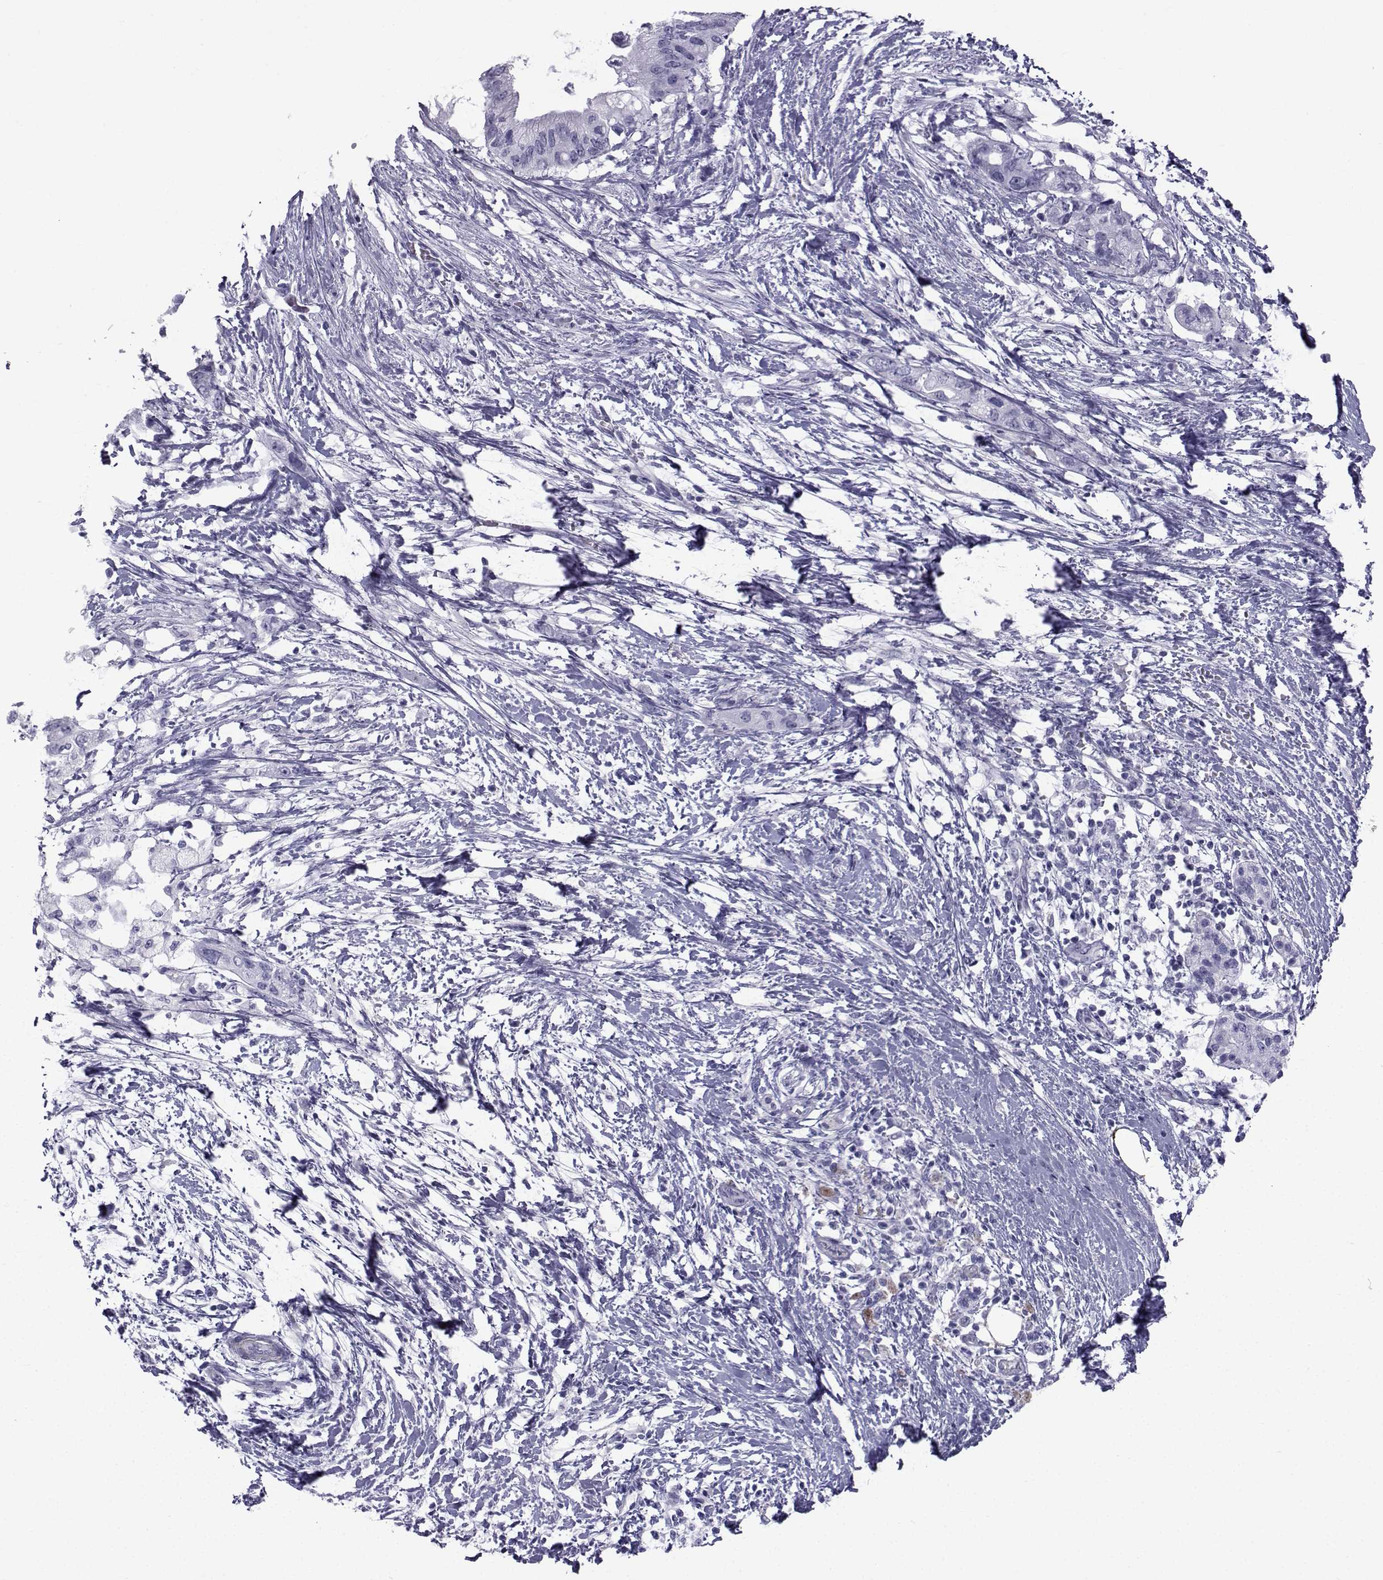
{"staining": {"intensity": "negative", "quantity": "none", "location": "none"}, "tissue": "pancreatic cancer", "cell_type": "Tumor cells", "image_type": "cancer", "snomed": [{"axis": "morphology", "description": "Adenocarcinoma, NOS"}, {"axis": "topography", "description": "Pancreas"}], "caption": "IHC image of neoplastic tissue: human pancreatic adenocarcinoma stained with DAB demonstrates no significant protein expression in tumor cells. (Brightfield microscopy of DAB immunohistochemistry at high magnification).", "gene": "SPANXD", "patient": {"sex": "female", "age": 72}}